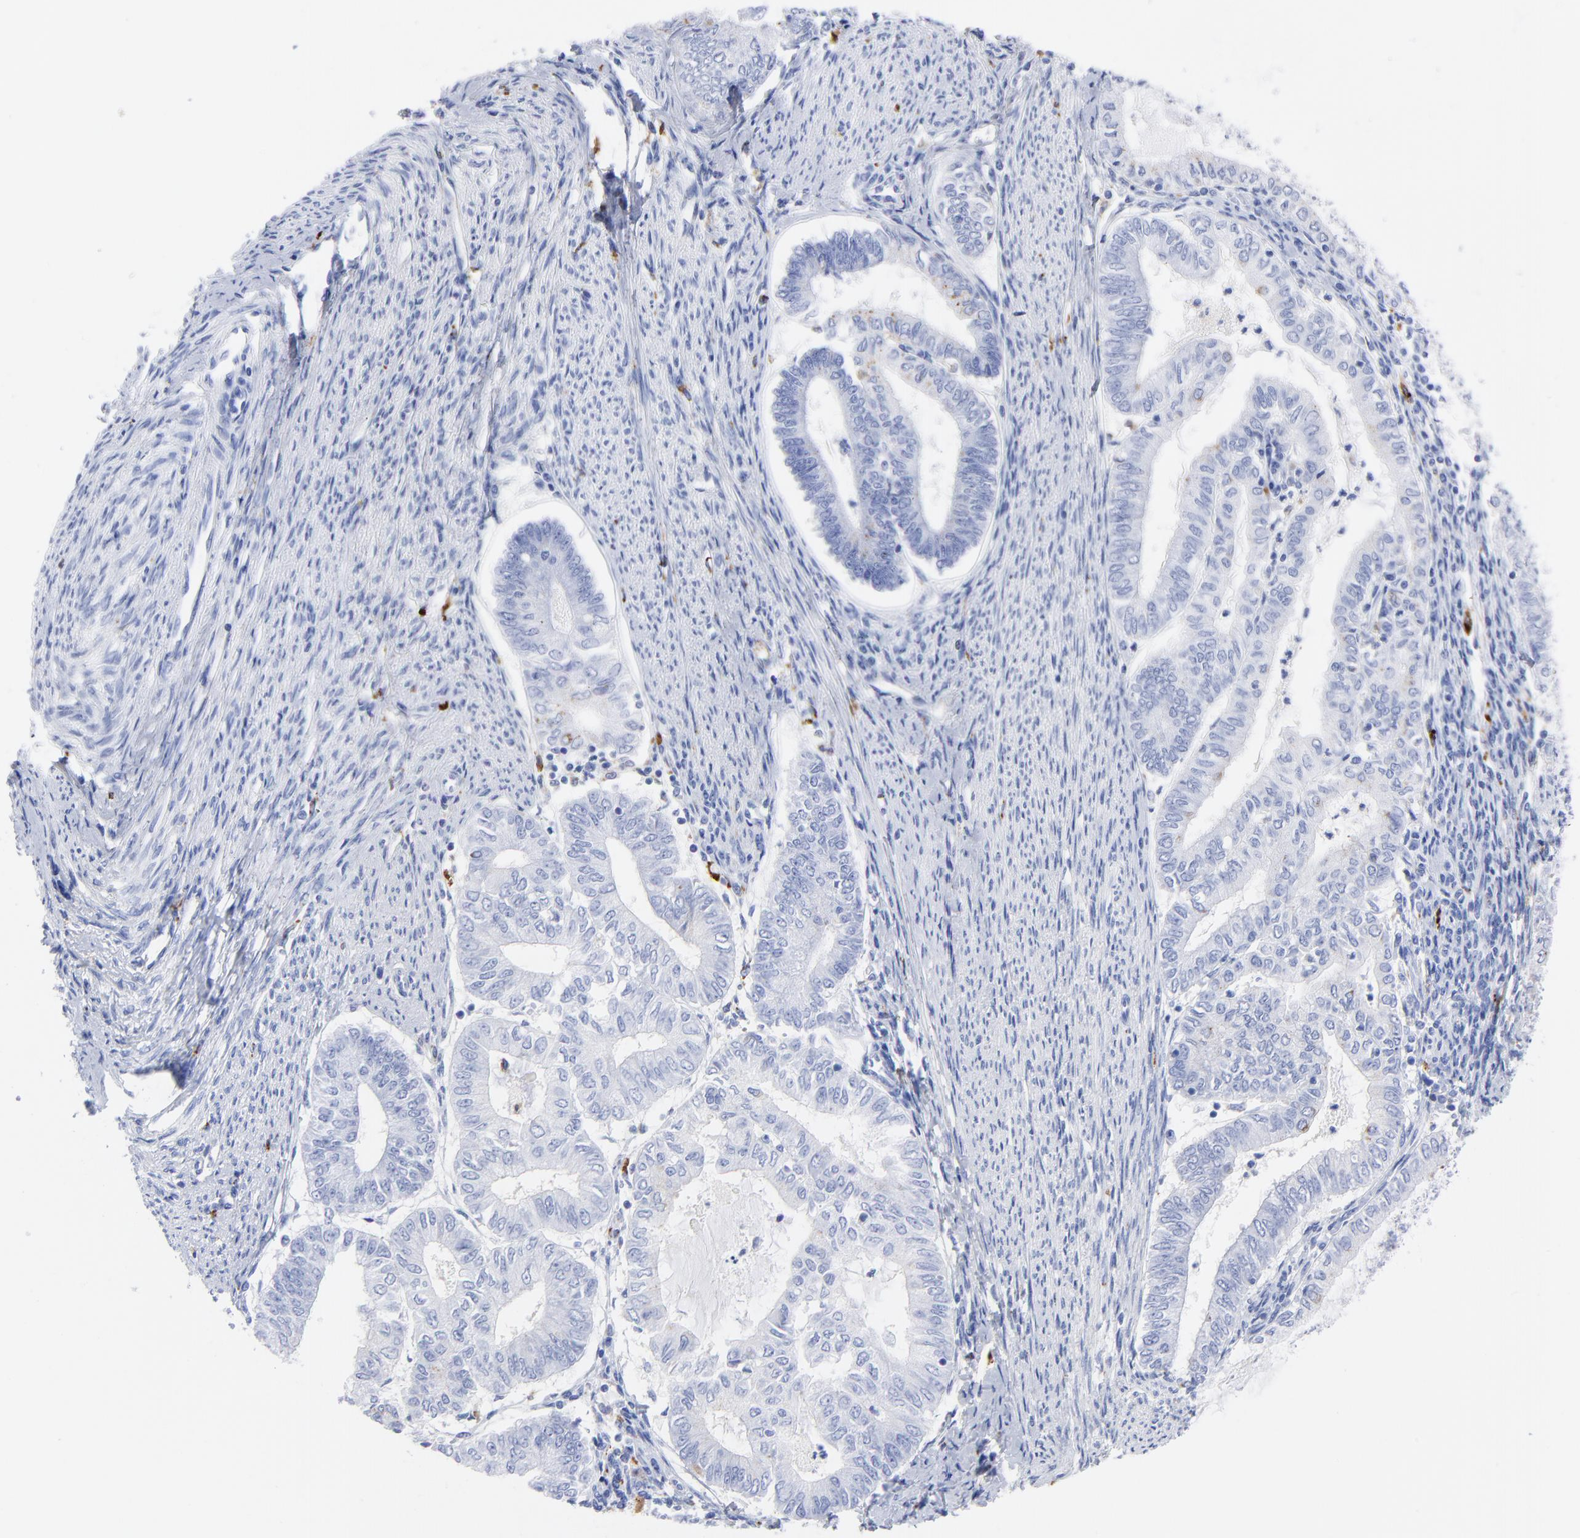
{"staining": {"intensity": "moderate", "quantity": "25%-75%", "location": "cytoplasmic/membranous"}, "tissue": "endometrial cancer", "cell_type": "Tumor cells", "image_type": "cancer", "snomed": [{"axis": "morphology", "description": "Adenocarcinoma, NOS"}, {"axis": "topography", "description": "Endometrium"}], "caption": "Adenocarcinoma (endometrial) tissue reveals moderate cytoplasmic/membranous expression in about 25%-75% of tumor cells, visualized by immunohistochemistry.", "gene": "CPVL", "patient": {"sex": "female", "age": 66}}